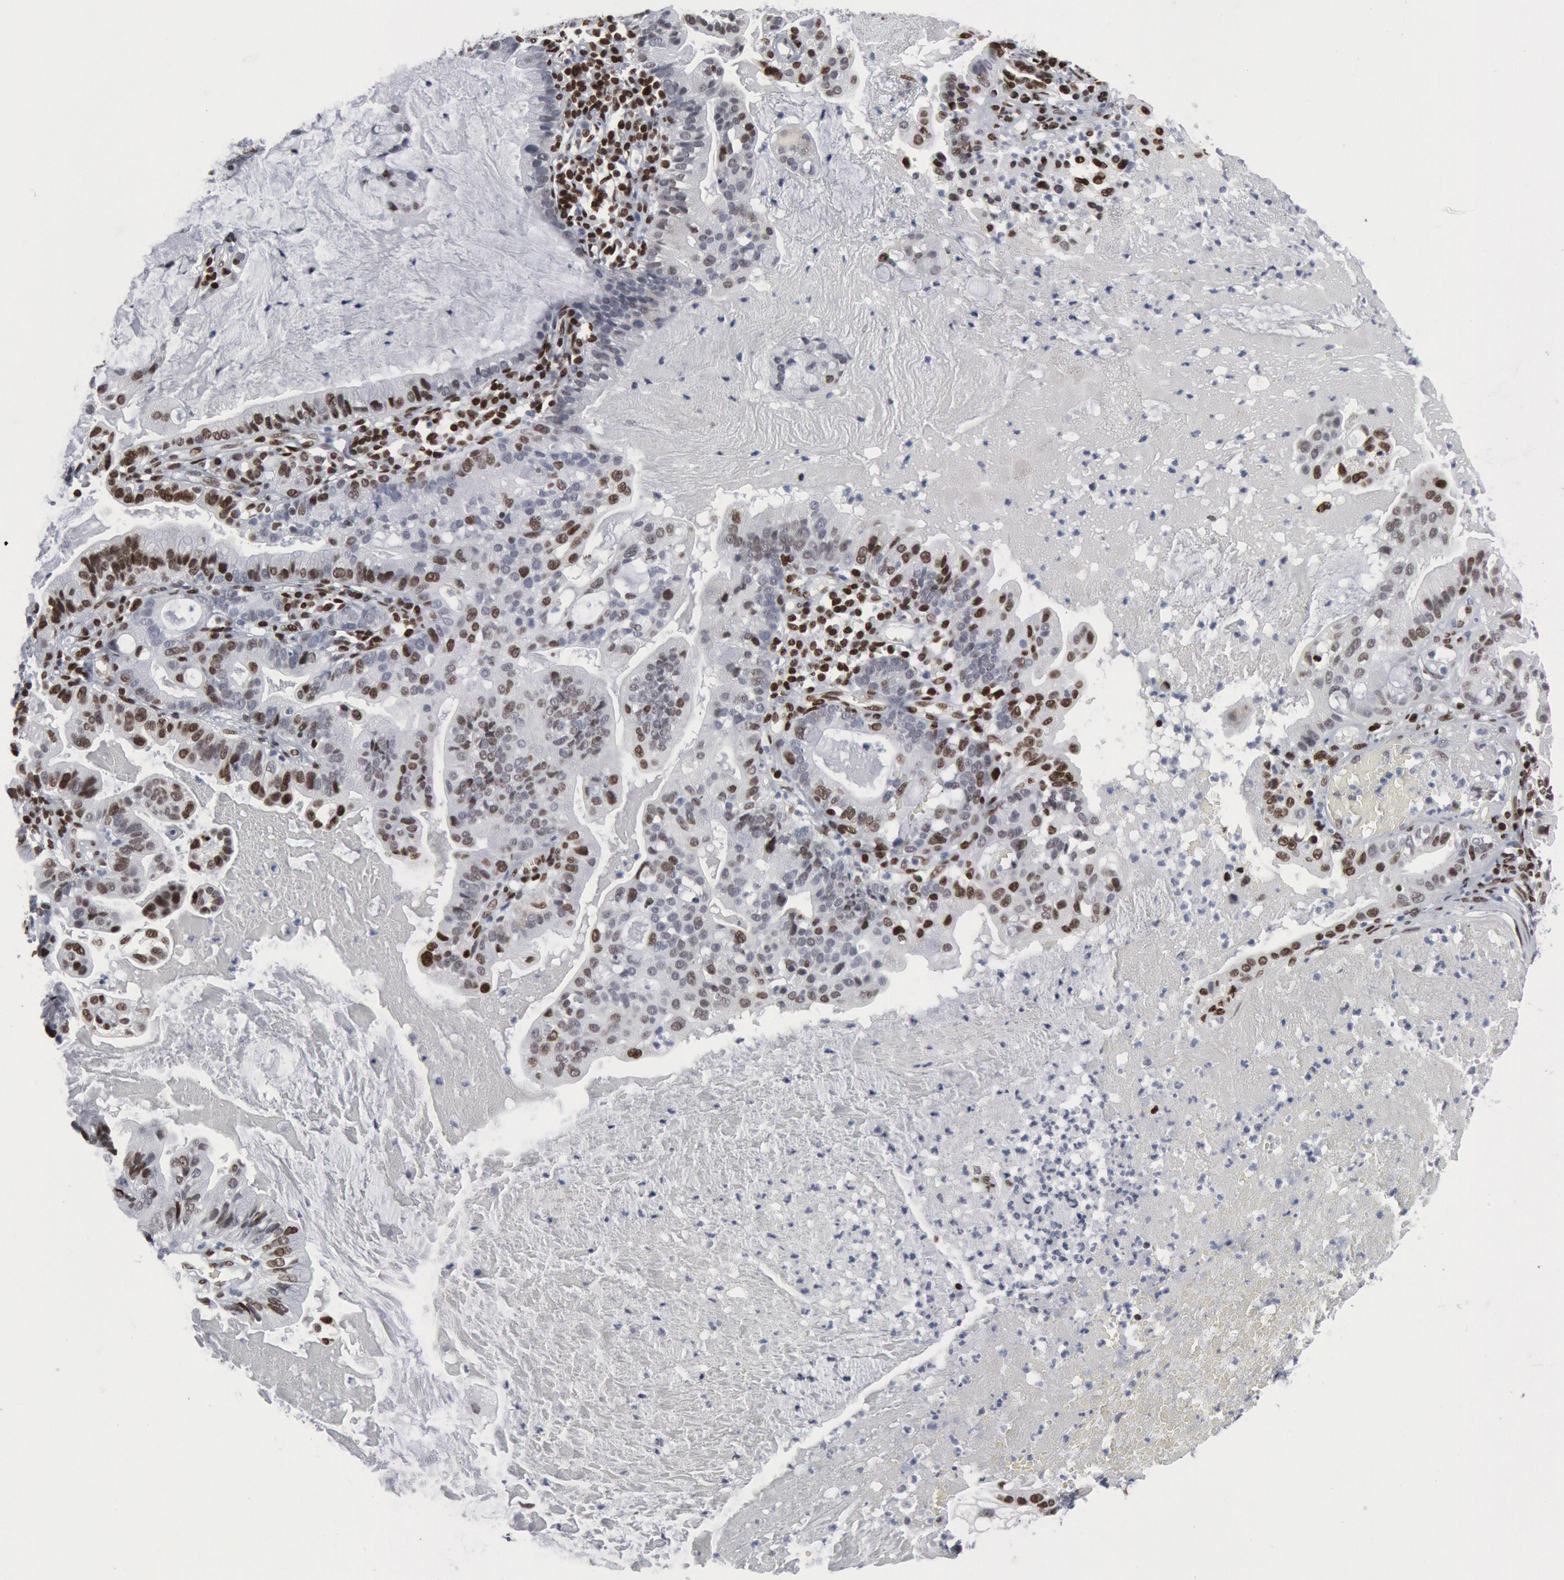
{"staining": {"intensity": "weak", "quantity": "<25%", "location": "nuclear"}, "tissue": "cervical cancer", "cell_type": "Tumor cells", "image_type": "cancer", "snomed": [{"axis": "morphology", "description": "Adenocarcinoma, NOS"}, {"axis": "topography", "description": "Cervix"}], "caption": "Immunohistochemistry of human cervical cancer displays no staining in tumor cells.", "gene": "MECP2", "patient": {"sex": "female", "age": 41}}